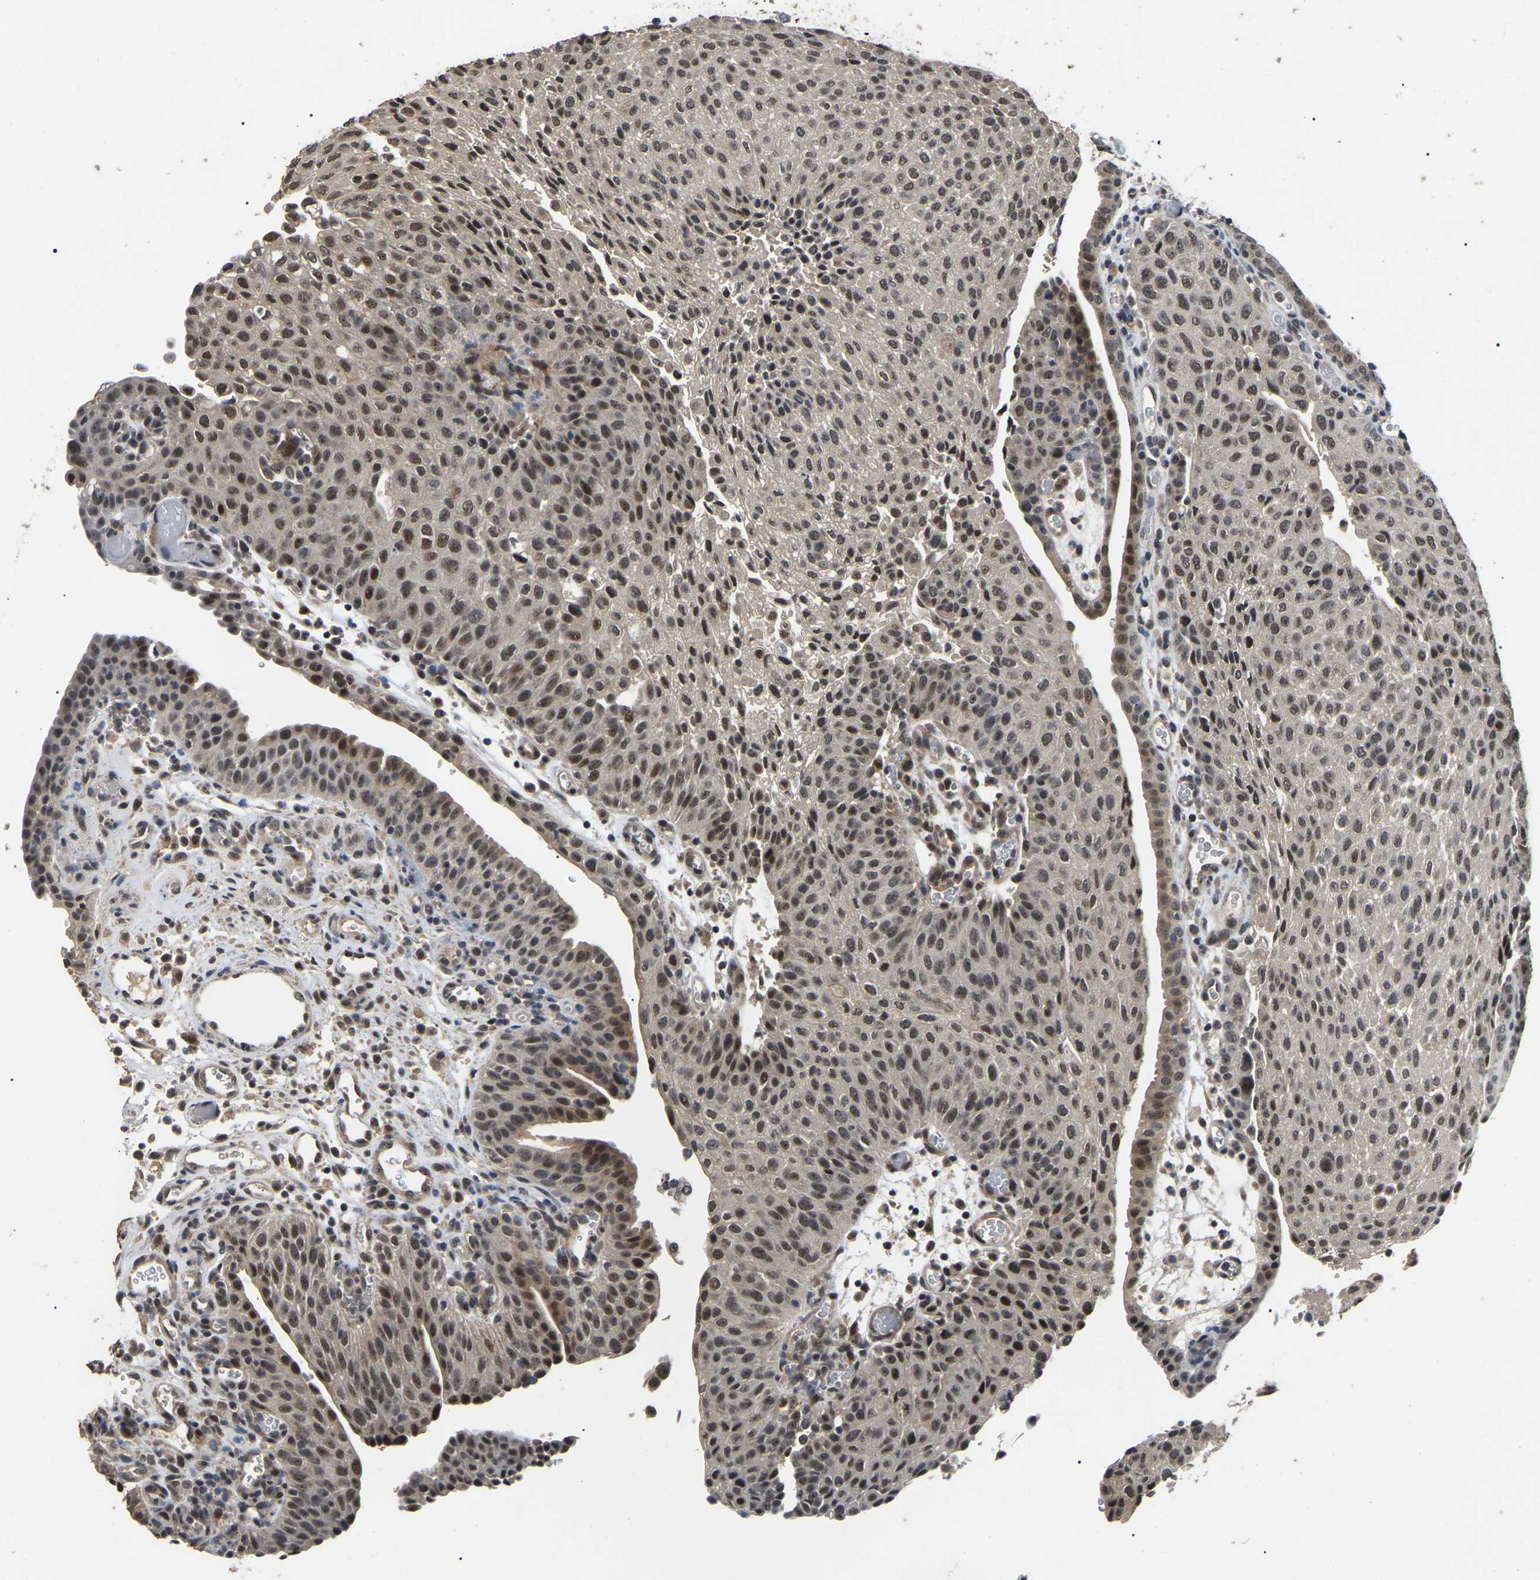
{"staining": {"intensity": "moderate", "quantity": ">75%", "location": "nuclear"}, "tissue": "urothelial cancer", "cell_type": "Tumor cells", "image_type": "cancer", "snomed": [{"axis": "morphology", "description": "Urothelial carcinoma, Low grade"}, {"axis": "morphology", "description": "Urothelial carcinoma, High grade"}, {"axis": "topography", "description": "Urinary bladder"}], "caption": "Urothelial carcinoma (high-grade) tissue displays moderate nuclear expression in about >75% of tumor cells", "gene": "PPM1E", "patient": {"sex": "male", "age": 35}}